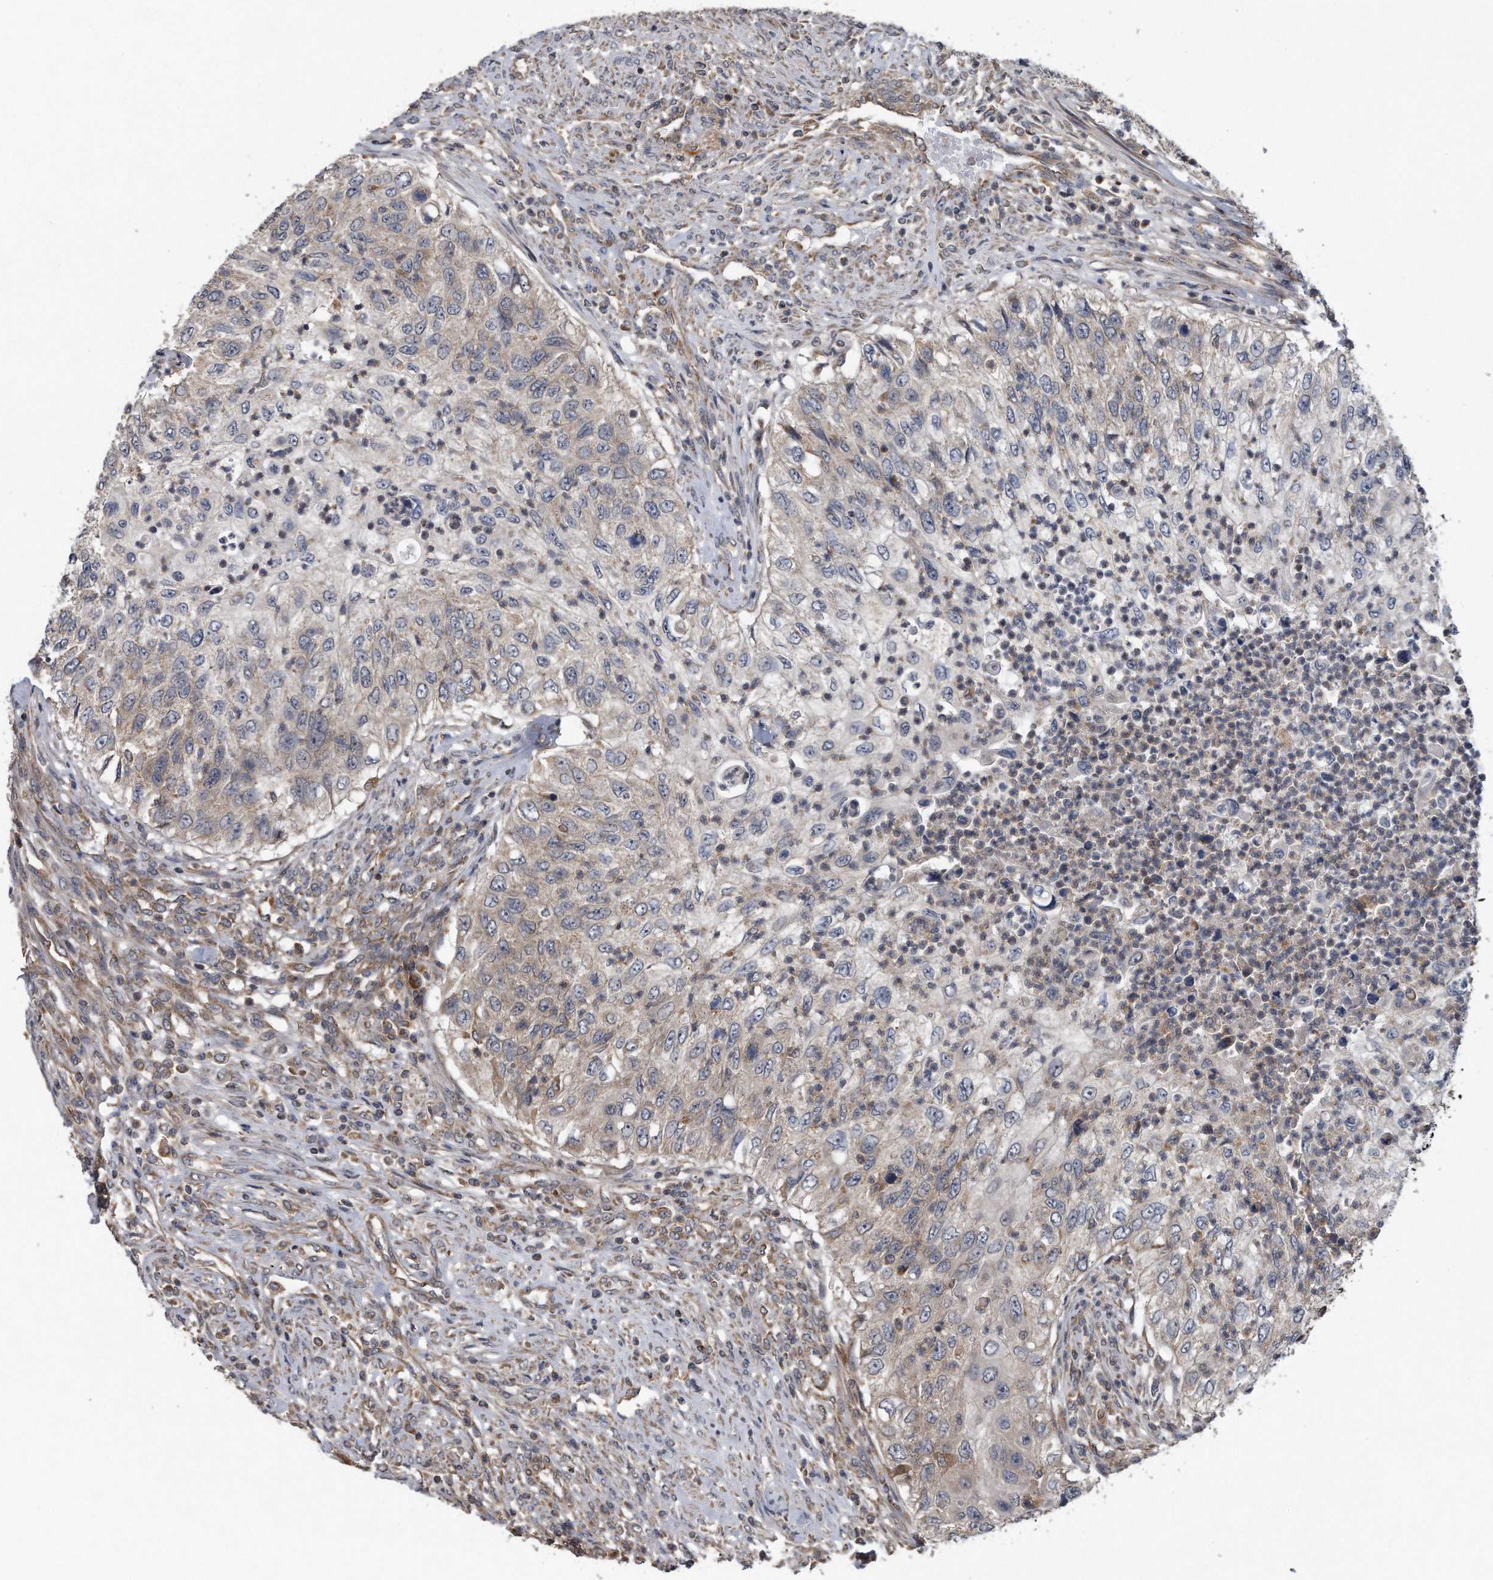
{"staining": {"intensity": "weak", "quantity": "<25%", "location": "cytoplasmic/membranous"}, "tissue": "urothelial cancer", "cell_type": "Tumor cells", "image_type": "cancer", "snomed": [{"axis": "morphology", "description": "Urothelial carcinoma, High grade"}, {"axis": "topography", "description": "Urinary bladder"}], "caption": "IHC micrograph of neoplastic tissue: high-grade urothelial carcinoma stained with DAB exhibits no significant protein positivity in tumor cells.", "gene": "ALPK2", "patient": {"sex": "female", "age": 60}}